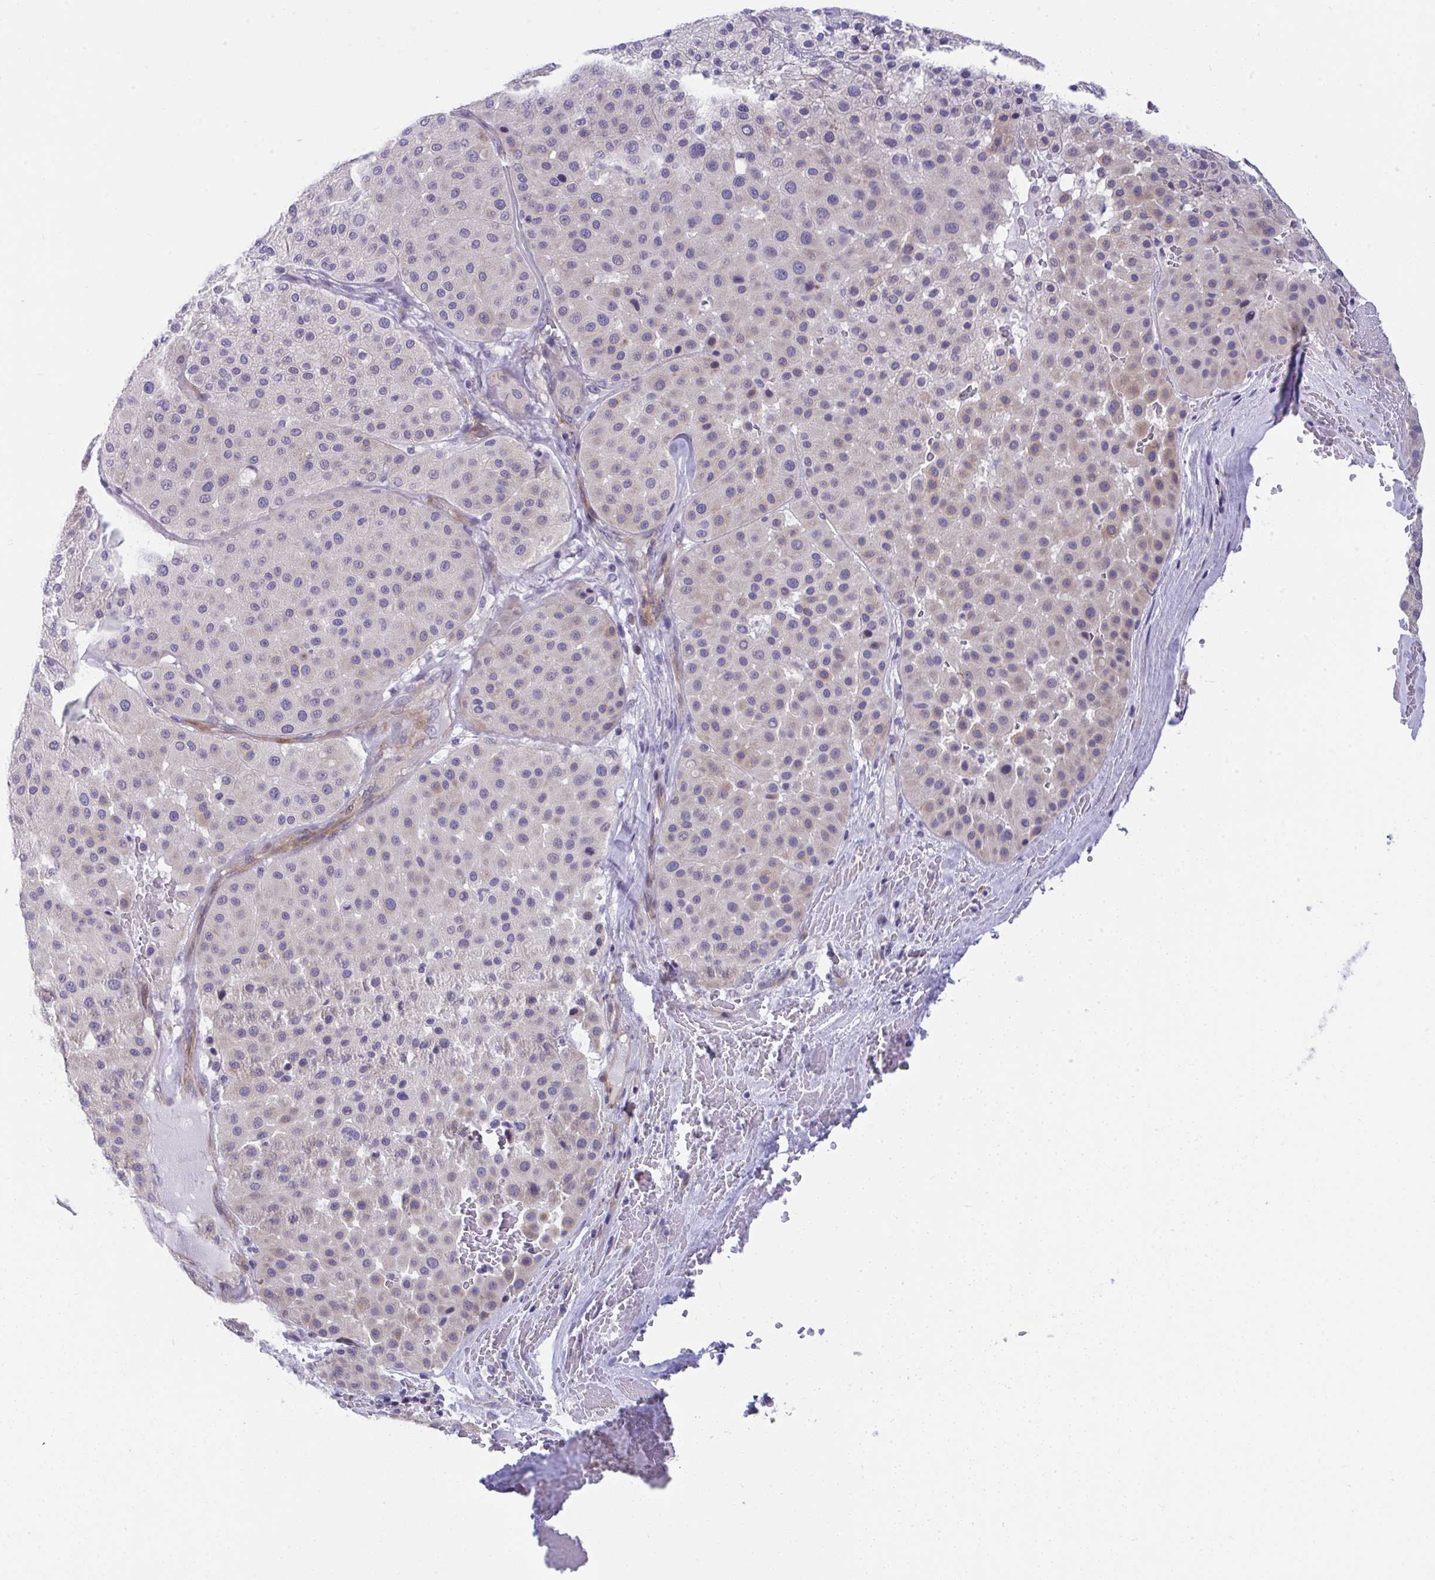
{"staining": {"intensity": "negative", "quantity": "none", "location": "none"}, "tissue": "melanoma", "cell_type": "Tumor cells", "image_type": "cancer", "snomed": [{"axis": "morphology", "description": "Malignant melanoma, Metastatic site"}, {"axis": "topography", "description": "Smooth muscle"}], "caption": "Melanoma was stained to show a protein in brown. There is no significant expression in tumor cells. (DAB (3,3'-diaminobenzidine) IHC with hematoxylin counter stain).", "gene": "MYL12A", "patient": {"sex": "male", "age": 41}}